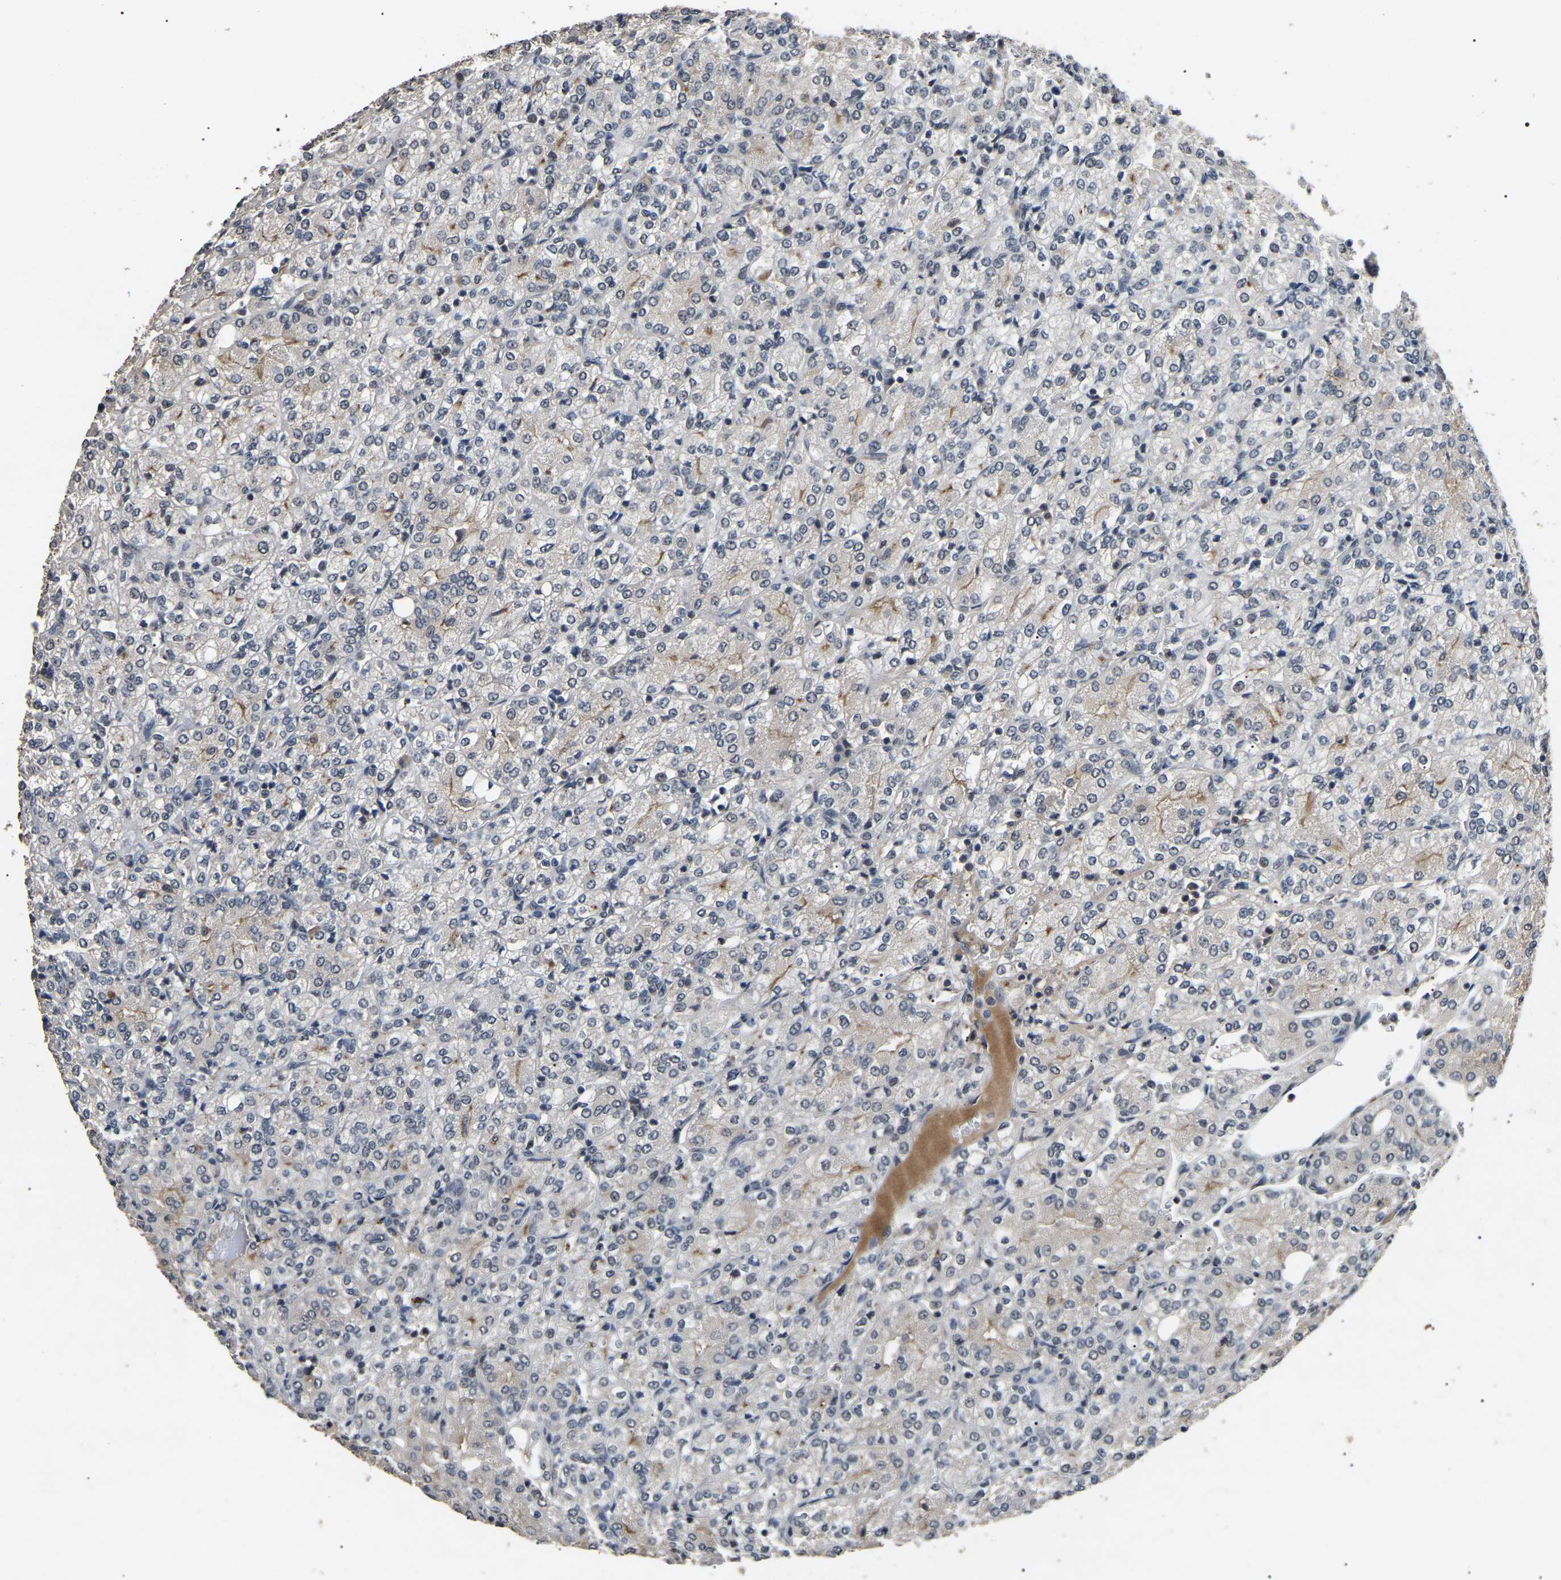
{"staining": {"intensity": "negative", "quantity": "none", "location": "none"}, "tissue": "renal cancer", "cell_type": "Tumor cells", "image_type": "cancer", "snomed": [{"axis": "morphology", "description": "Adenocarcinoma, NOS"}, {"axis": "topography", "description": "Kidney"}], "caption": "Renal cancer stained for a protein using immunohistochemistry demonstrates no positivity tumor cells.", "gene": "PPM1E", "patient": {"sex": "male", "age": 77}}